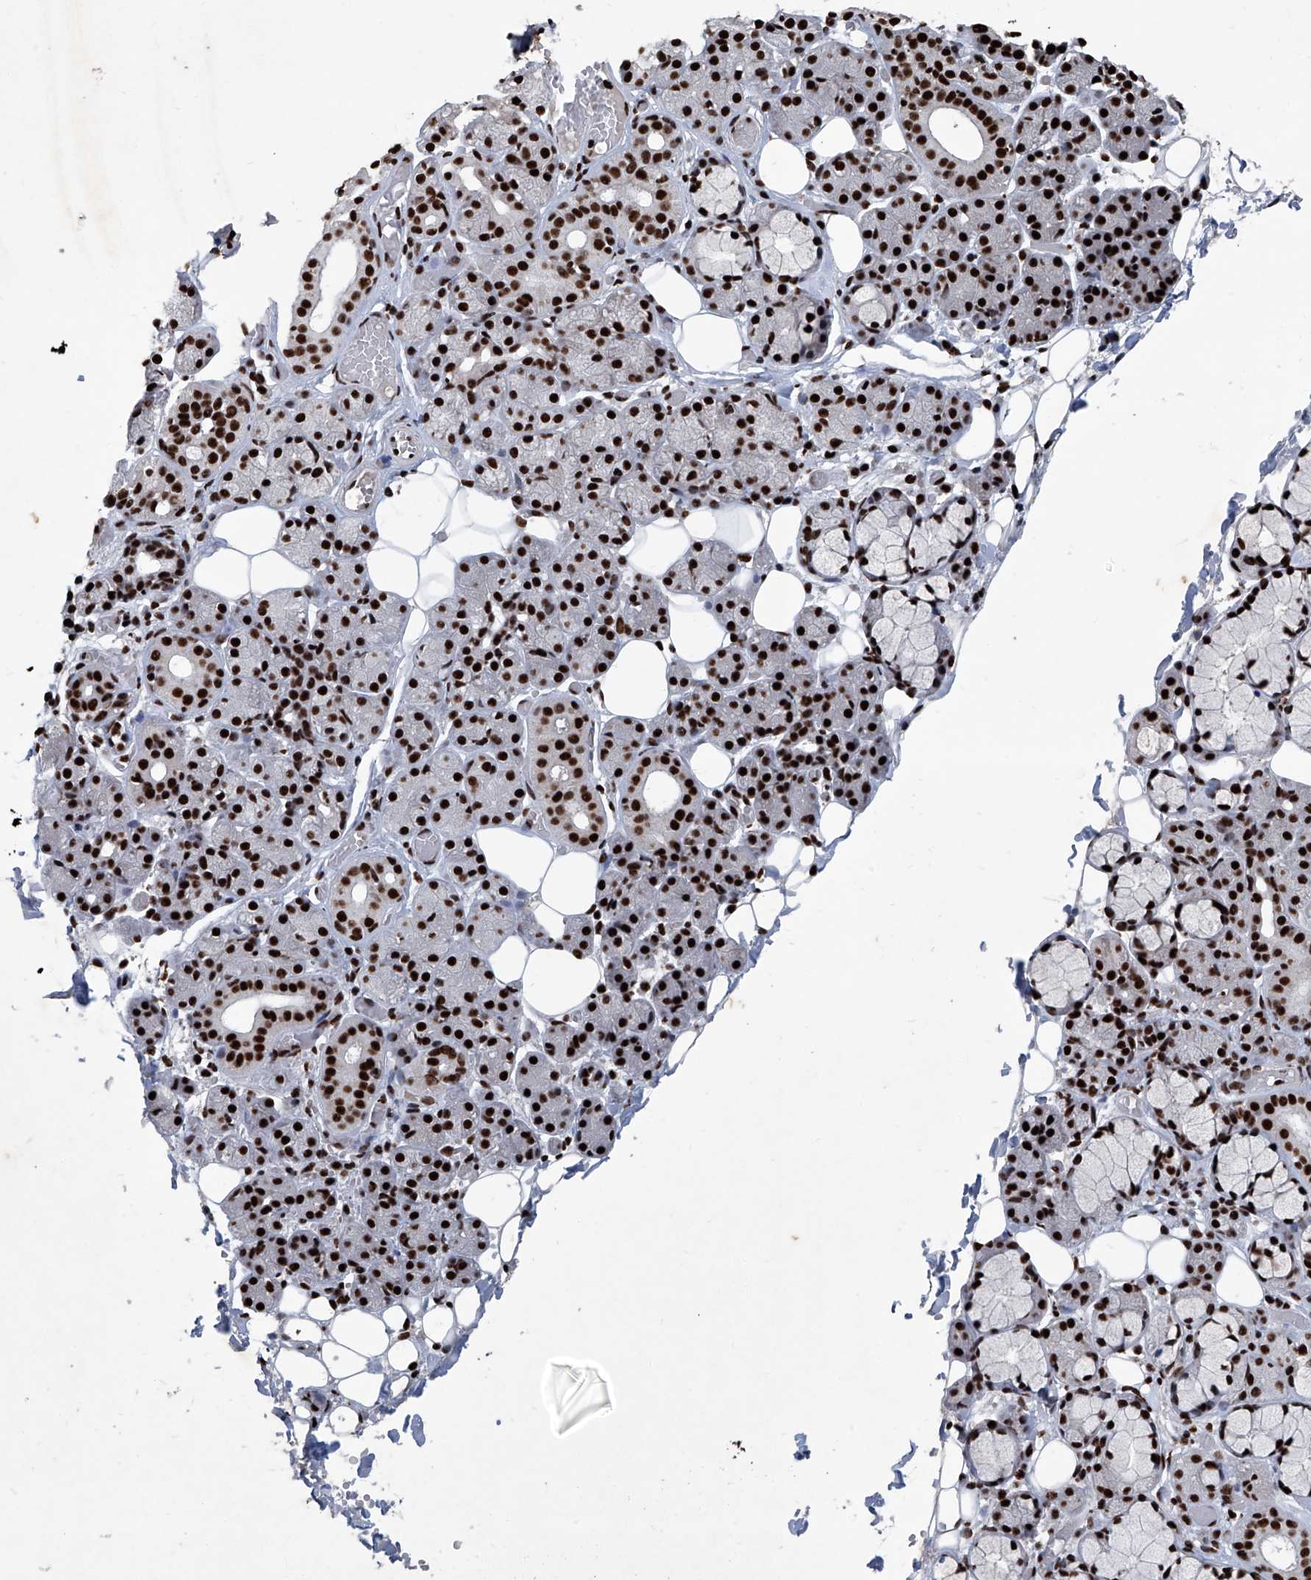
{"staining": {"intensity": "strong", "quantity": ">75%", "location": "nuclear"}, "tissue": "salivary gland", "cell_type": "Glandular cells", "image_type": "normal", "snomed": [{"axis": "morphology", "description": "Normal tissue, NOS"}, {"axis": "topography", "description": "Salivary gland"}], "caption": "Protein staining displays strong nuclear positivity in about >75% of glandular cells in benign salivary gland. (IHC, brightfield microscopy, high magnification).", "gene": "DDX39B", "patient": {"sex": "male", "age": 63}}